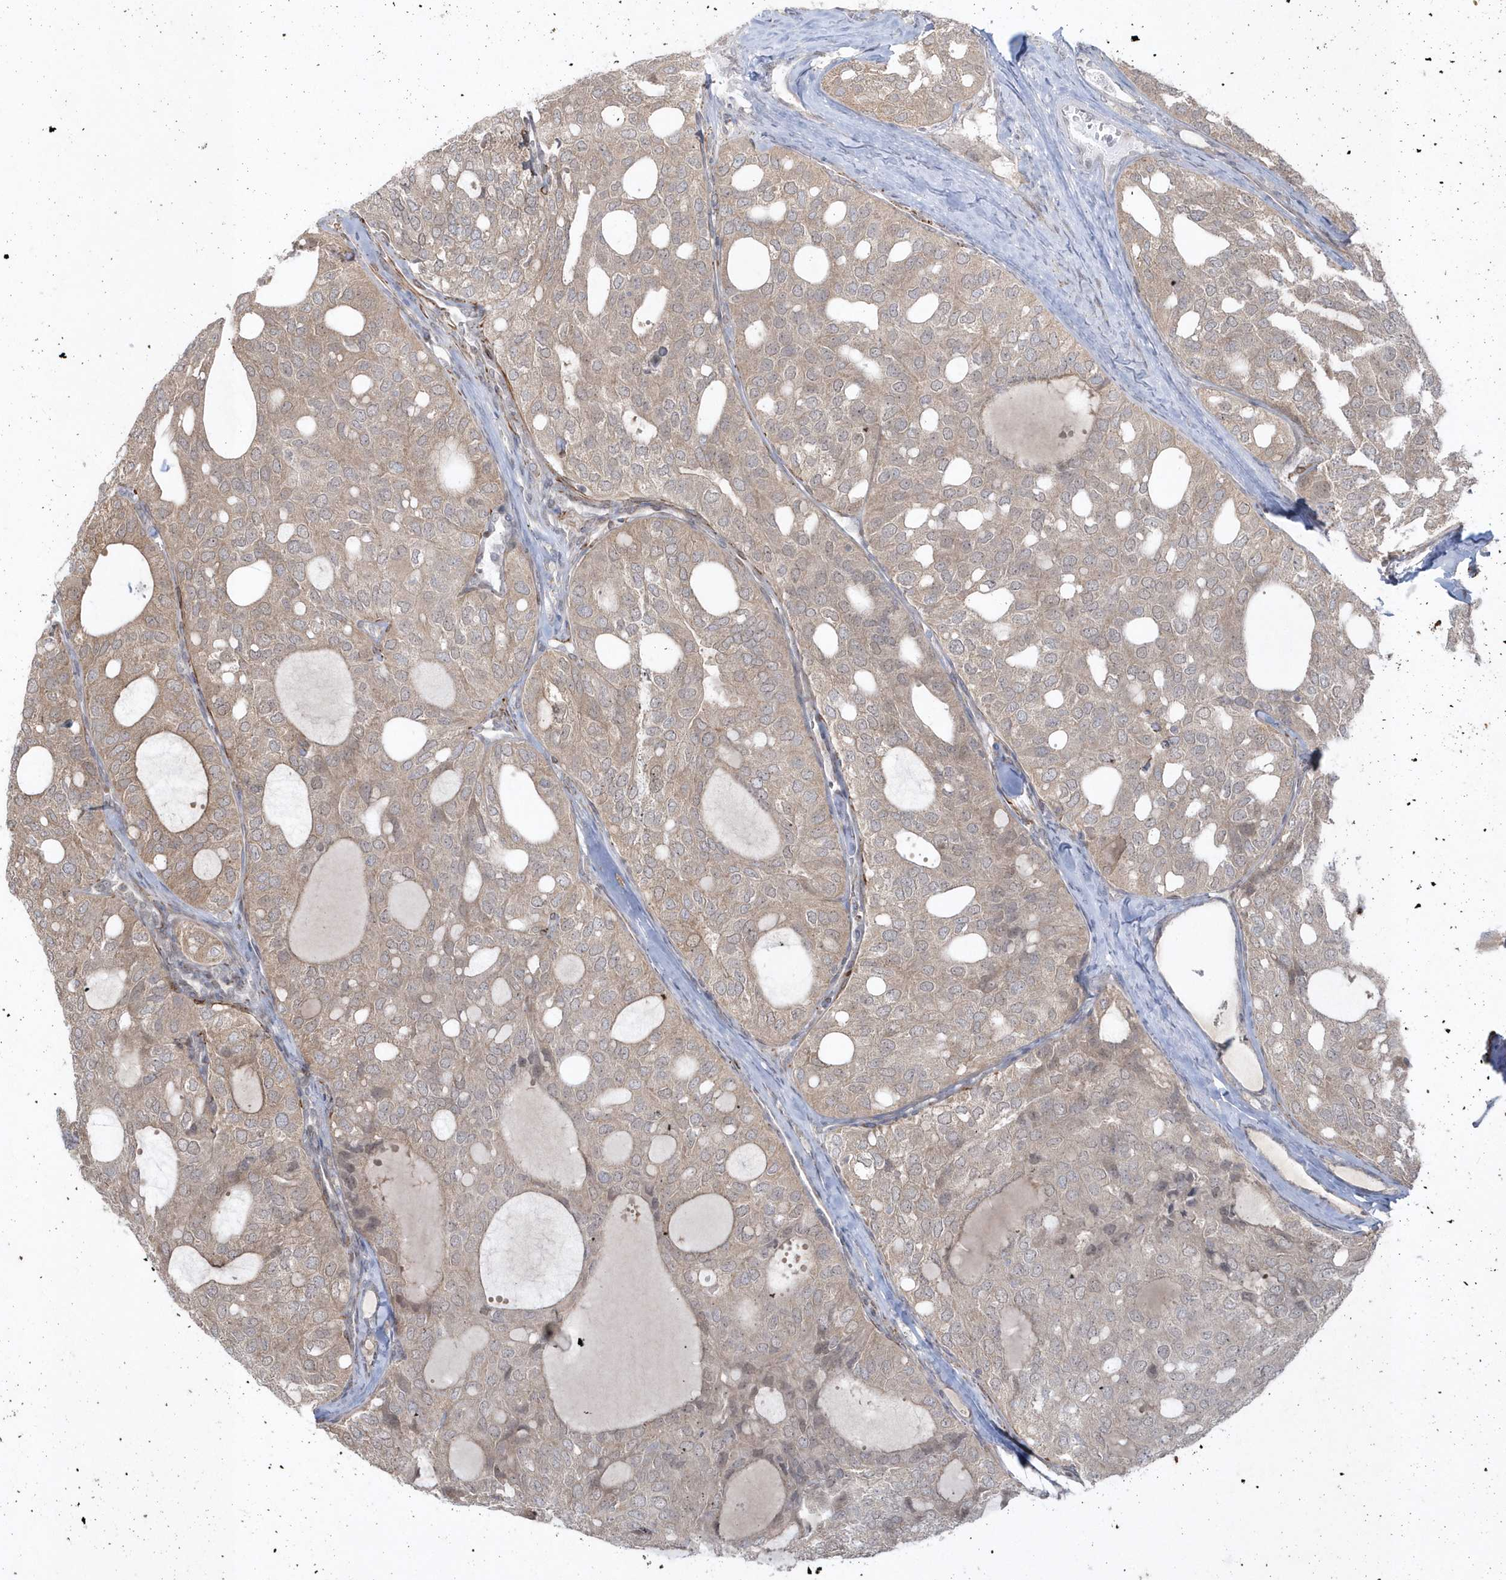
{"staining": {"intensity": "weak", "quantity": ">75%", "location": "cytoplasmic/membranous"}, "tissue": "thyroid cancer", "cell_type": "Tumor cells", "image_type": "cancer", "snomed": [{"axis": "morphology", "description": "Follicular adenoma carcinoma, NOS"}, {"axis": "topography", "description": "Thyroid gland"}], "caption": "A micrograph of follicular adenoma carcinoma (thyroid) stained for a protein demonstrates weak cytoplasmic/membranous brown staining in tumor cells.", "gene": "DHX57", "patient": {"sex": "male", "age": 75}}